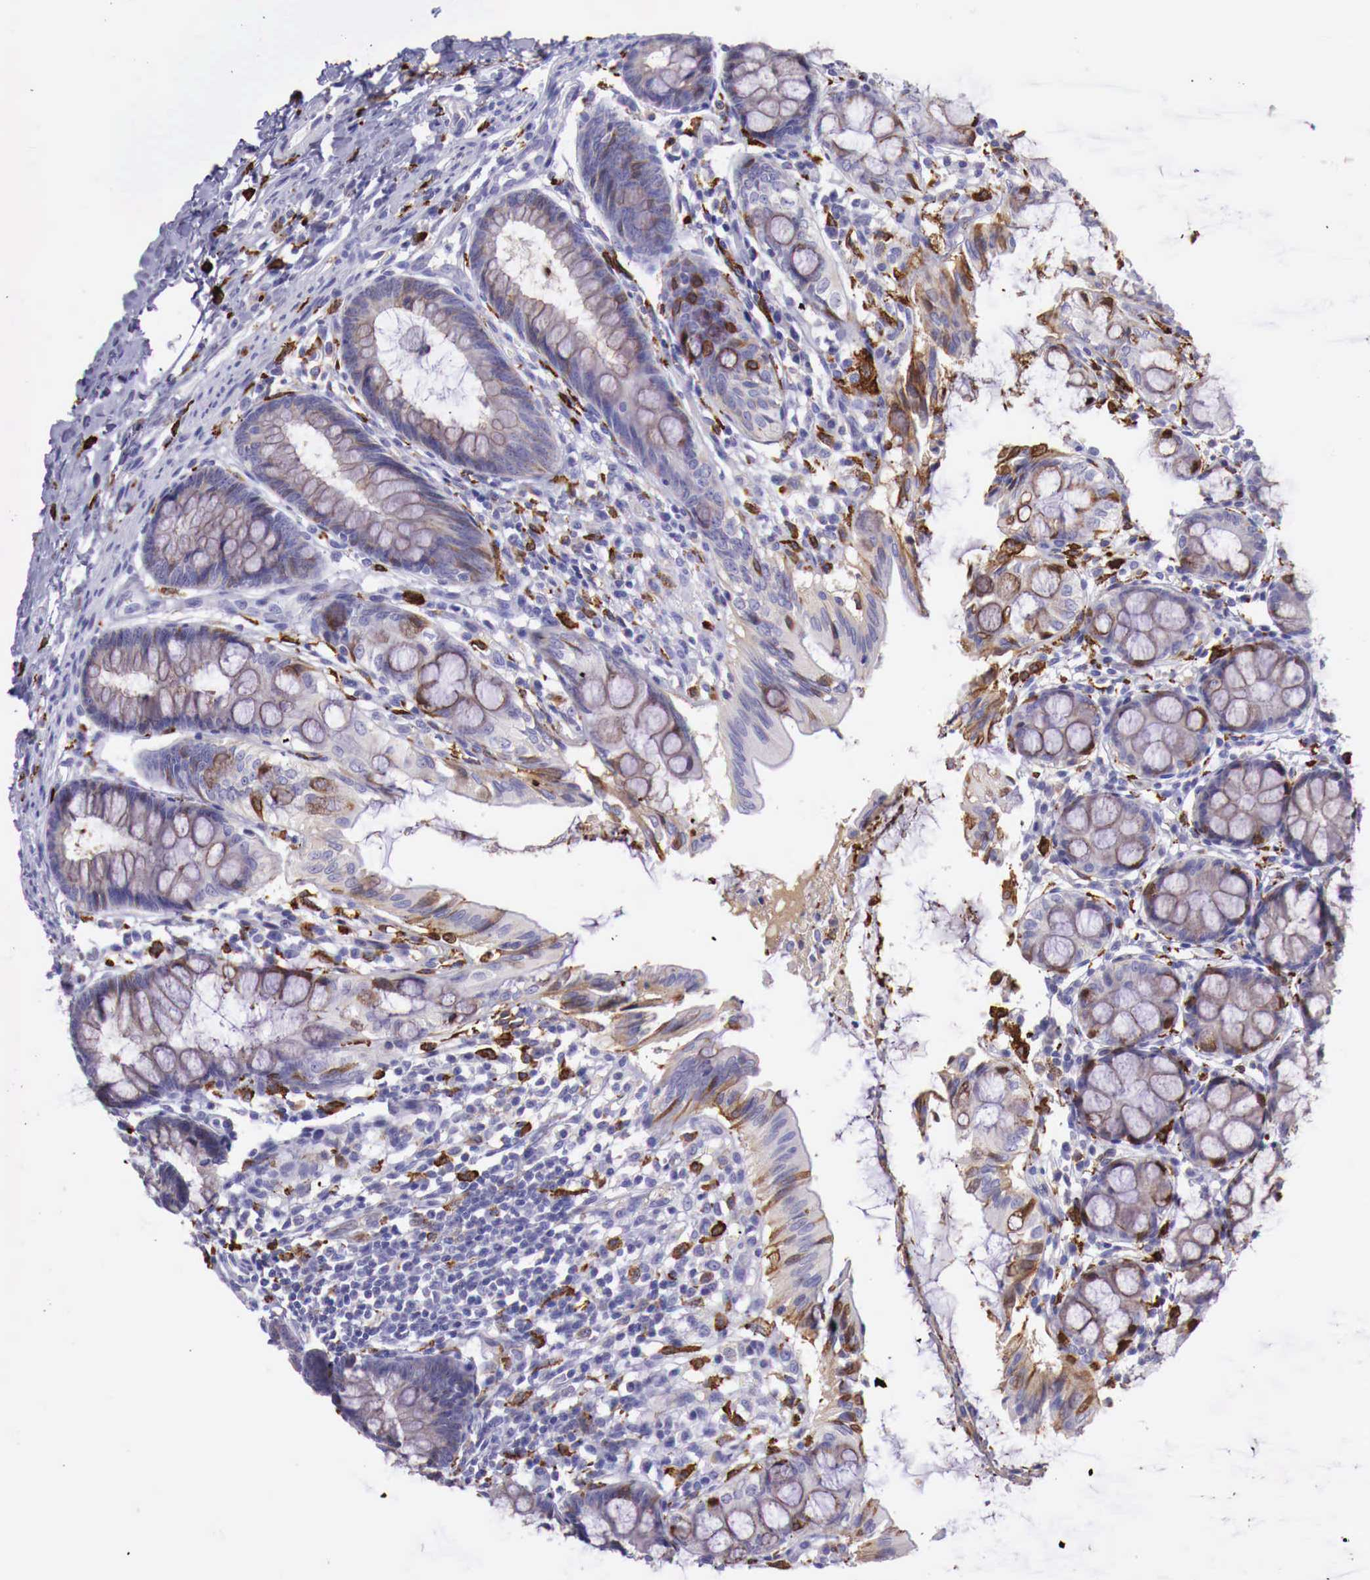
{"staining": {"intensity": "negative", "quantity": "none", "location": "none"}, "tissue": "colon", "cell_type": "Endothelial cells", "image_type": "normal", "snomed": [{"axis": "morphology", "description": "Normal tissue, NOS"}, {"axis": "topography", "description": "Colon"}], "caption": "Endothelial cells show no significant protein staining in normal colon.", "gene": "MSR1", "patient": {"sex": "male", "age": 54}}